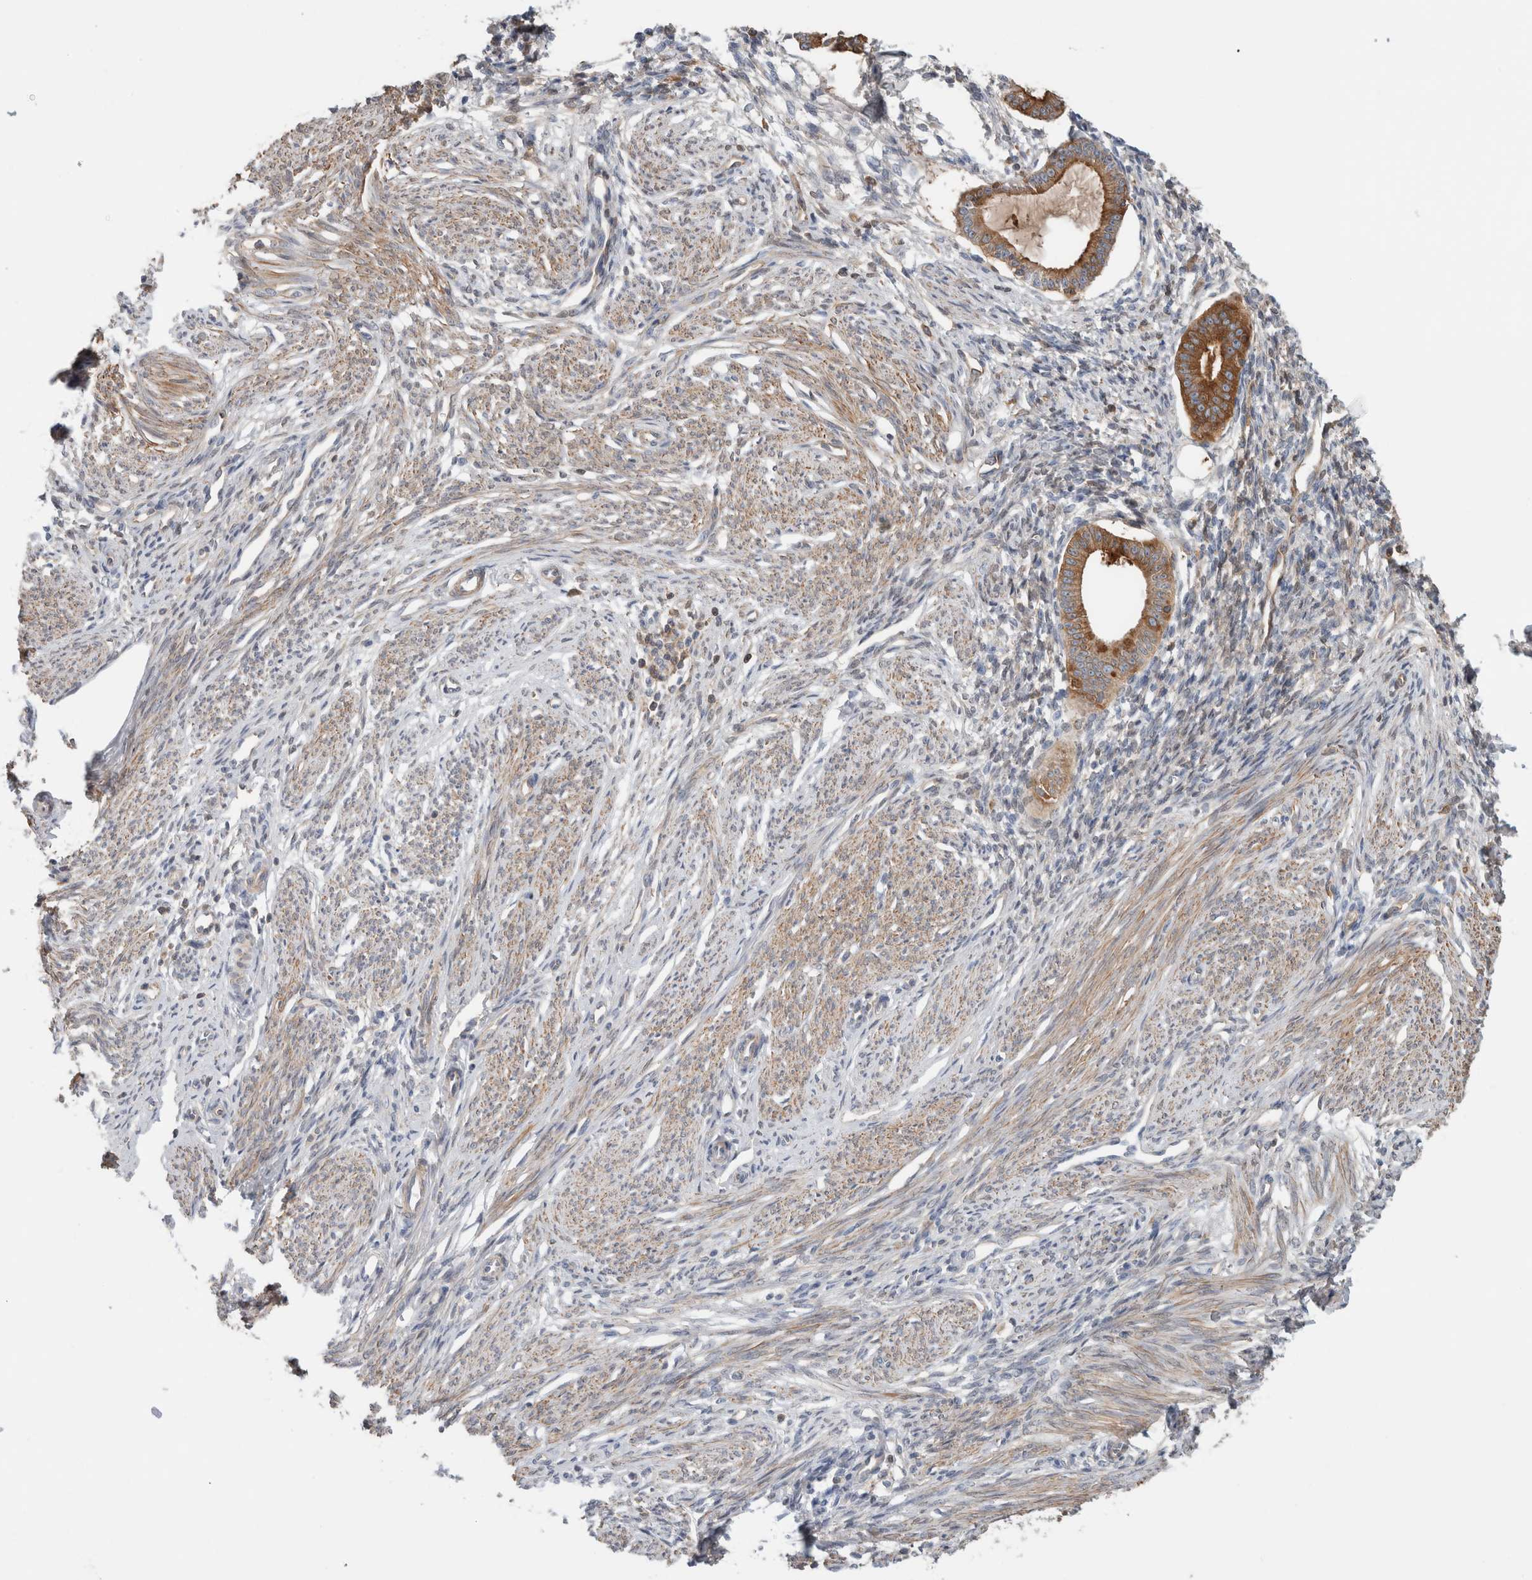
{"staining": {"intensity": "negative", "quantity": "none", "location": "none"}, "tissue": "endometrium", "cell_type": "Cells in endometrial stroma", "image_type": "normal", "snomed": [{"axis": "morphology", "description": "Normal tissue, NOS"}, {"axis": "topography", "description": "Endometrium"}], "caption": "Benign endometrium was stained to show a protein in brown. There is no significant positivity in cells in endometrial stroma.", "gene": "CFI", "patient": {"sex": "female", "age": 56}}